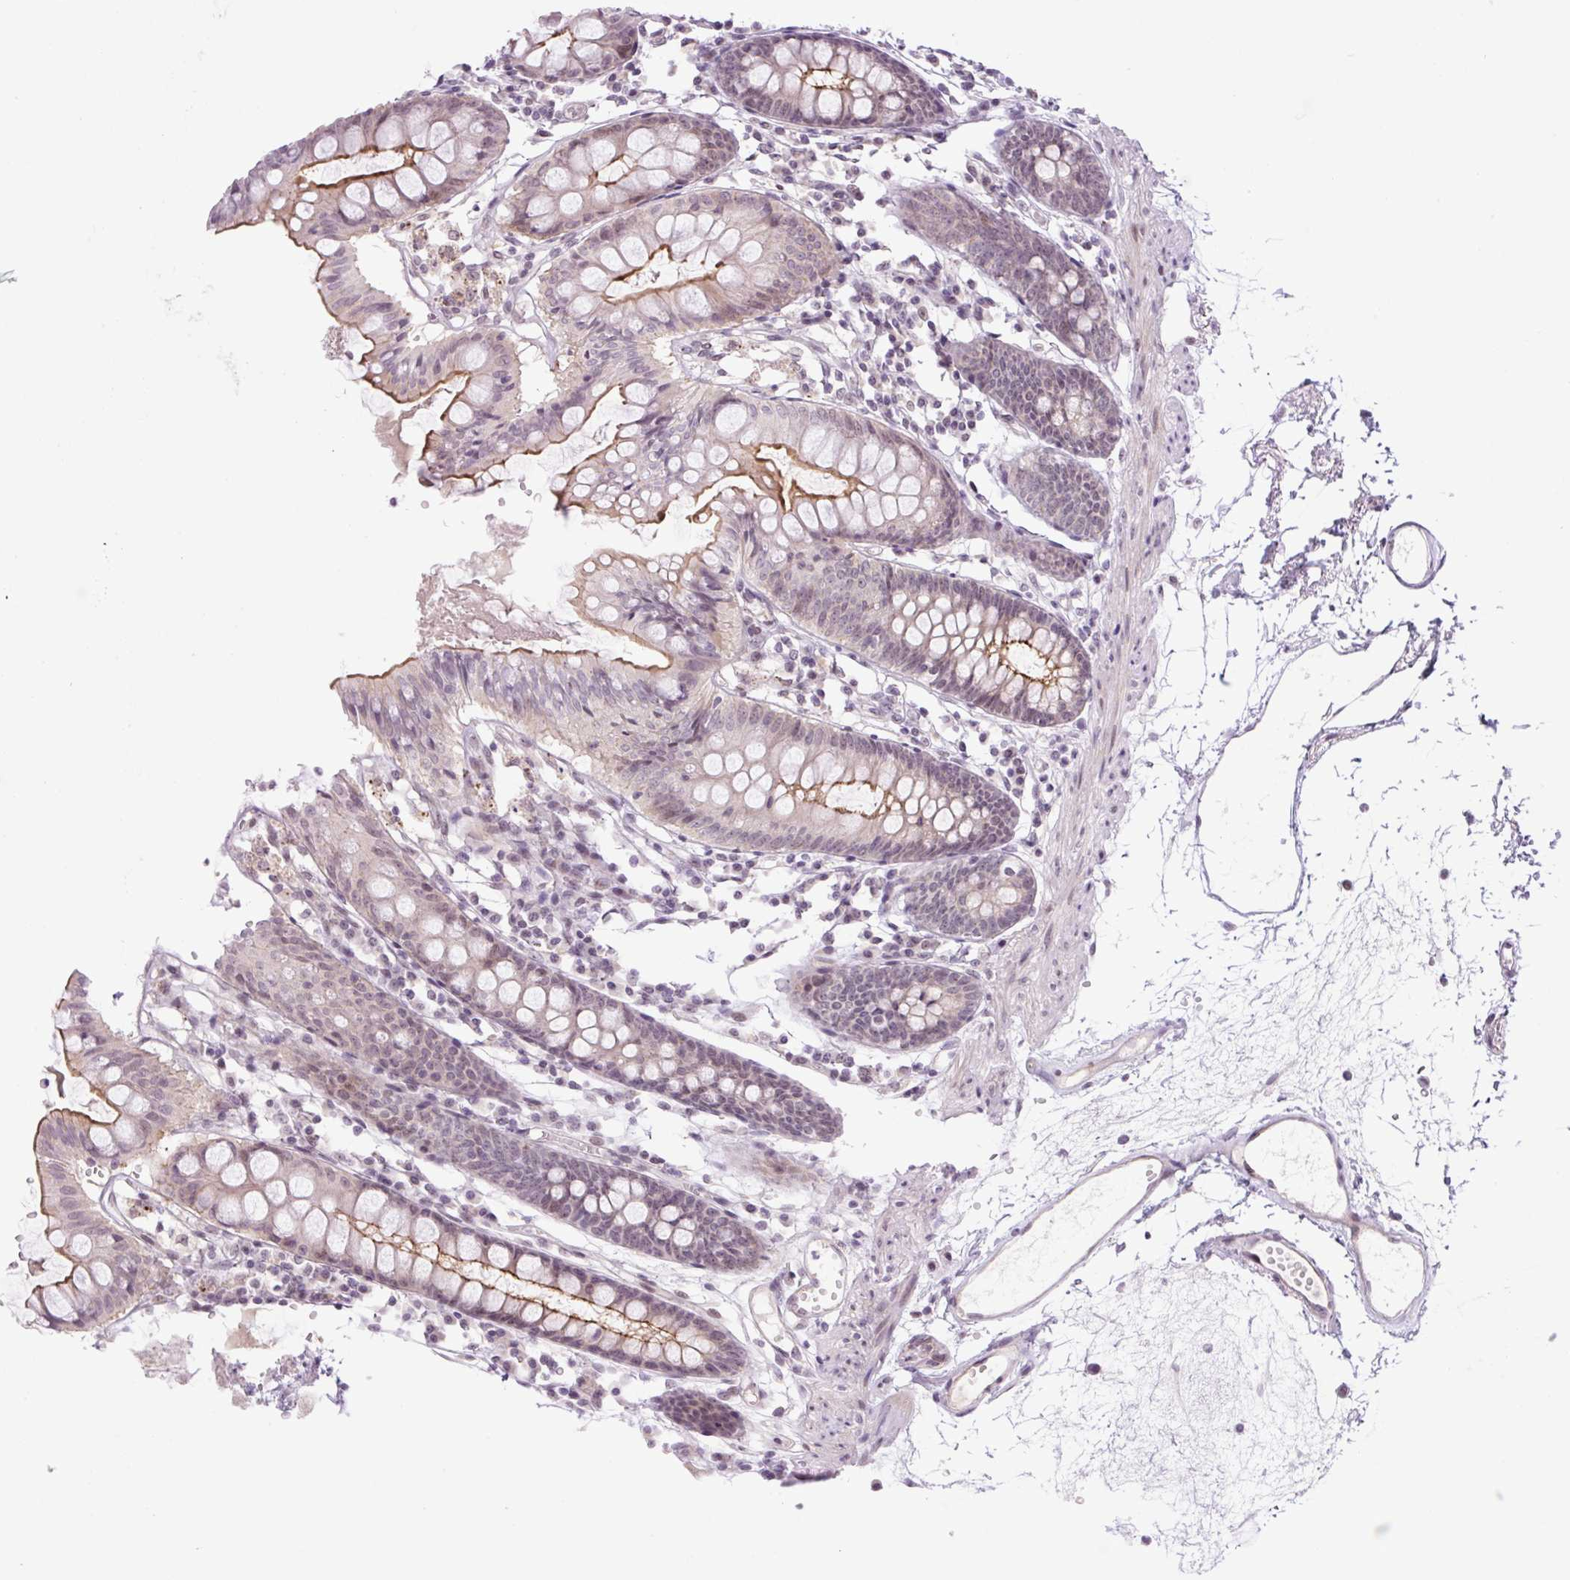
{"staining": {"intensity": "negative", "quantity": "none", "location": "none"}, "tissue": "colon", "cell_type": "Endothelial cells", "image_type": "normal", "snomed": [{"axis": "morphology", "description": "Normal tissue, NOS"}, {"axis": "topography", "description": "Colon"}], "caption": "Immunohistochemical staining of normal human colon shows no significant expression in endothelial cells. (Brightfield microscopy of DAB (3,3'-diaminobenzidine) immunohistochemistry (IHC) at high magnification).", "gene": "ICE1", "patient": {"sex": "female", "age": 84}}